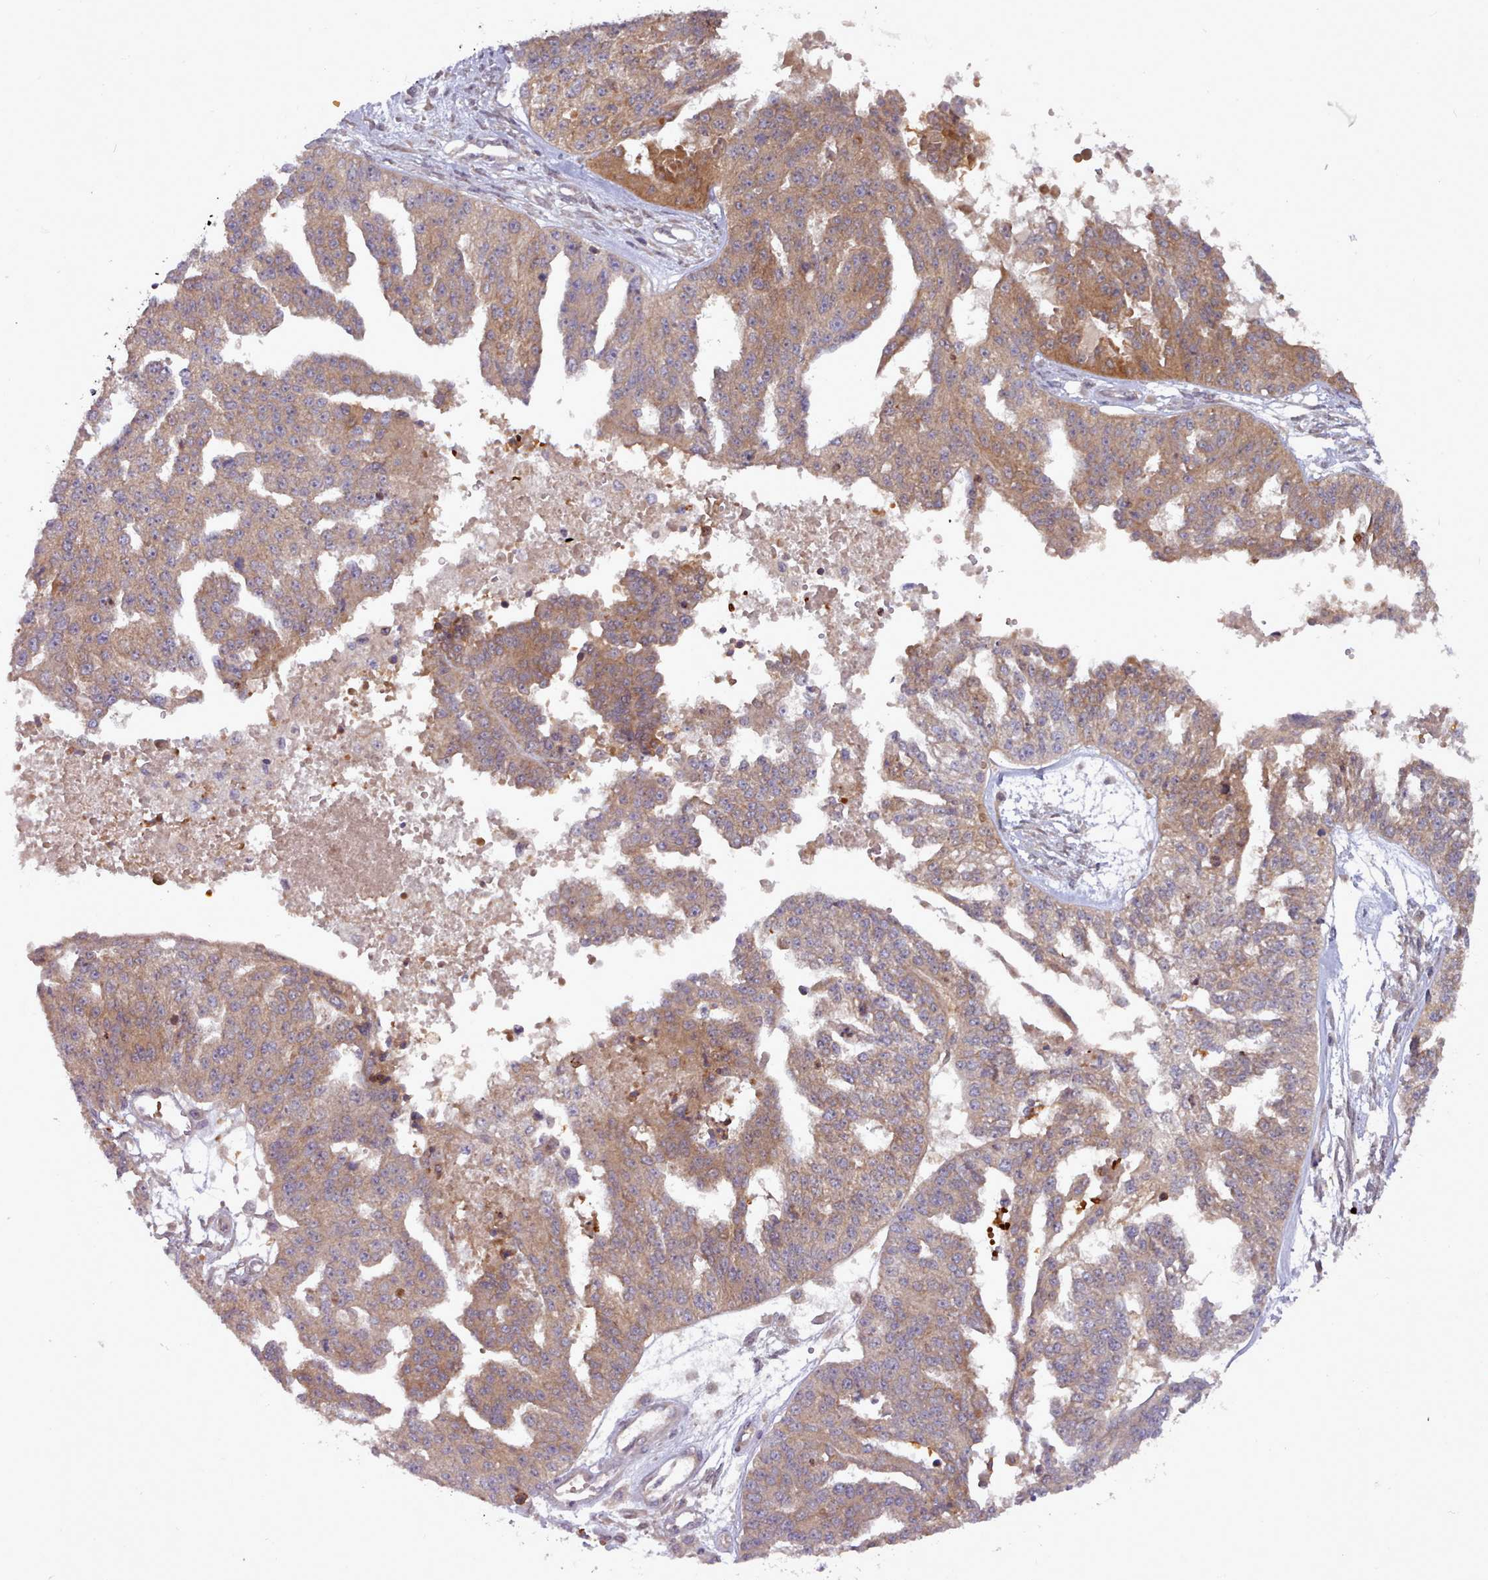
{"staining": {"intensity": "moderate", "quantity": ">75%", "location": "cytoplasmic/membranous"}, "tissue": "ovarian cancer", "cell_type": "Tumor cells", "image_type": "cancer", "snomed": [{"axis": "morphology", "description": "Cystadenocarcinoma, serous, NOS"}, {"axis": "topography", "description": "Ovary"}], "caption": "Human ovarian cancer (serous cystadenocarcinoma) stained with a brown dye exhibits moderate cytoplasmic/membranous positive positivity in approximately >75% of tumor cells.", "gene": "UBE2G1", "patient": {"sex": "female", "age": 58}}